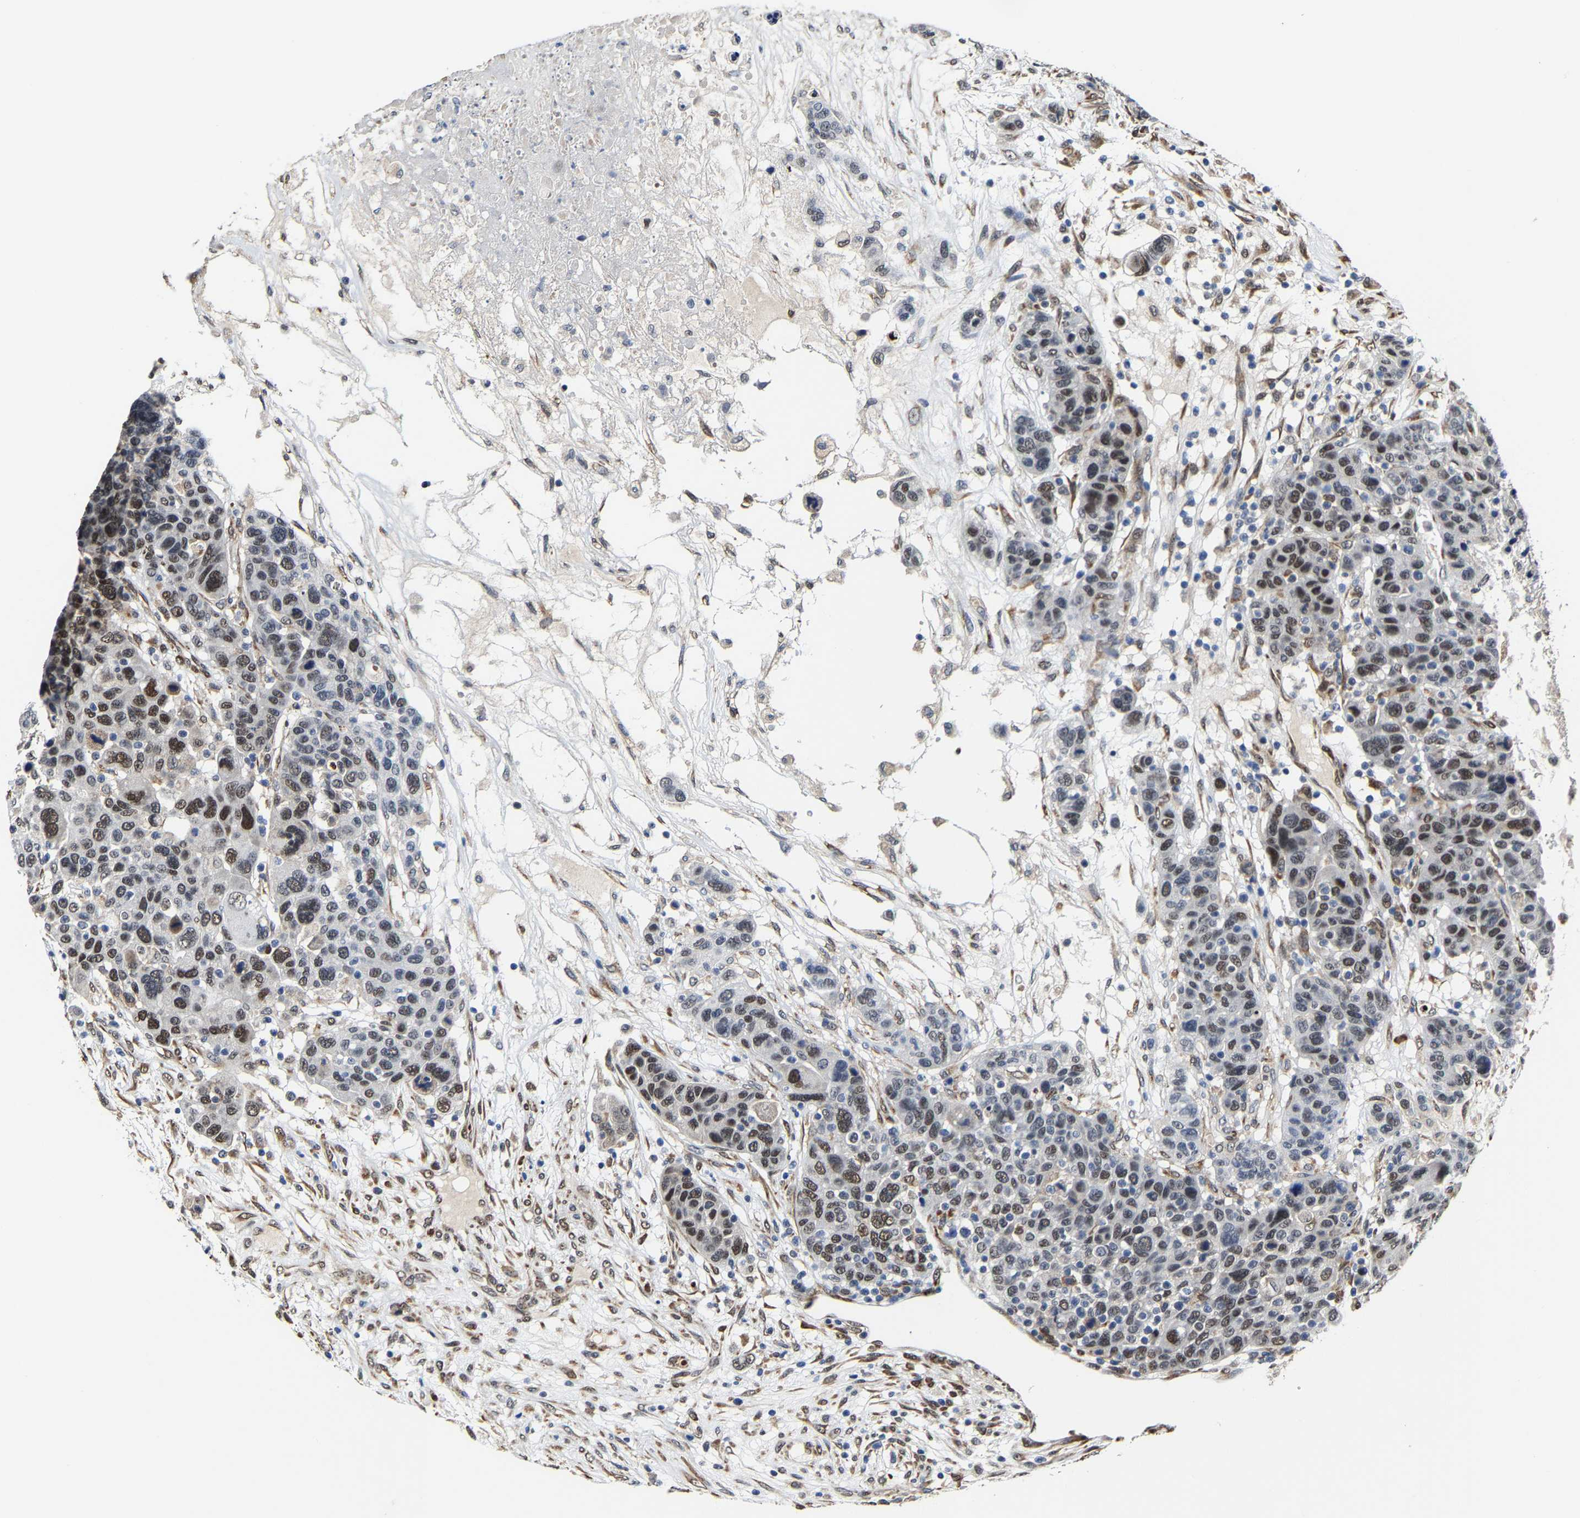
{"staining": {"intensity": "strong", "quantity": "25%-75%", "location": "nuclear"}, "tissue": "breast cancer", "cell_type": "Tumor cells", "image_type": "cancer", "snomed": [{"axis": "morphology", "description": "Duct carcinoma"}, {"axis": "topography", "description": "Breast"}], "caption": "Tumor cells demonstrate strong nuclear expression in about 25%-75% of cells in breast cancer (infiltrating ductal carcinoma).", "gene": "METTL1", "patient": {"sex": "female", "age": 37}}